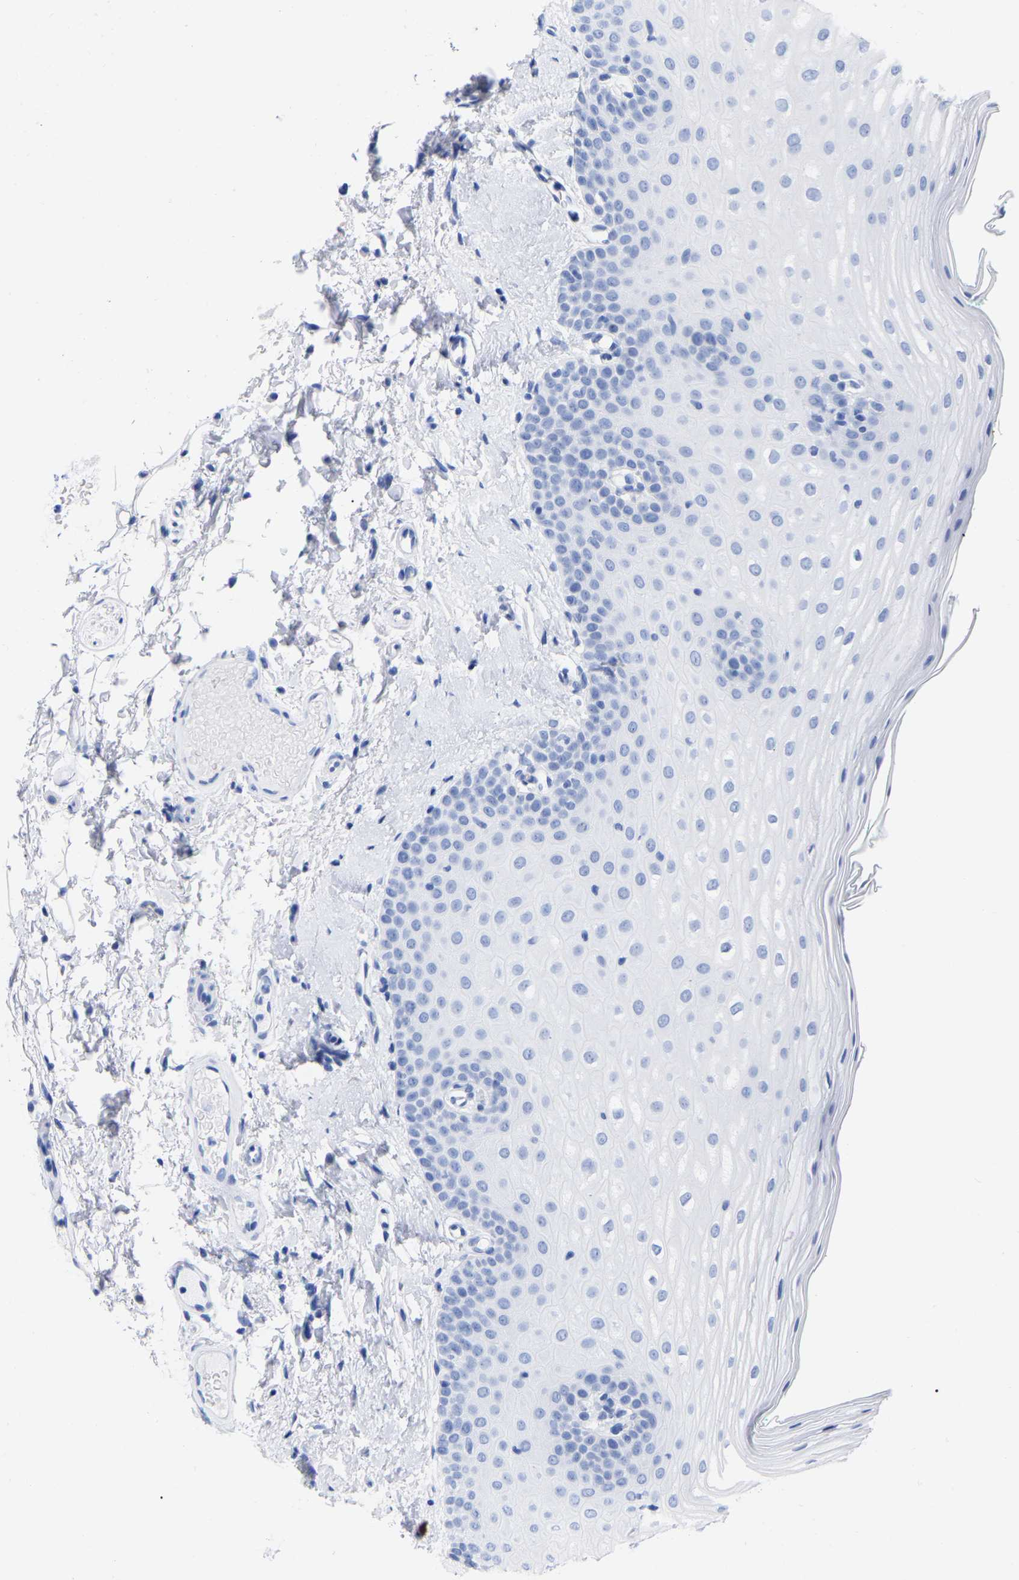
{"staining": {"intensity": "negative", "quantity": "none", "location": "none"}, "tissue": "oral mucosa", "cell_type": "Squamous epithelial cells", "image_type": "normal", "snomed": [{"axis": "morphology", "description": "Normal tissue, NOS"}, {"axis": "topography", "description": "Skin"}, {"axis": "topography", "description": "Oral tissue"}], "caption": "This micrograph is of unremarkable oral mucosa stained with immunohistochemistry to label a protein in brown with the nuclei are counter-stained blue. There is no expression in squamous epithelial cells.", "gene": "HAPLN1", "patient": {"sex": "male", "age": 84}}